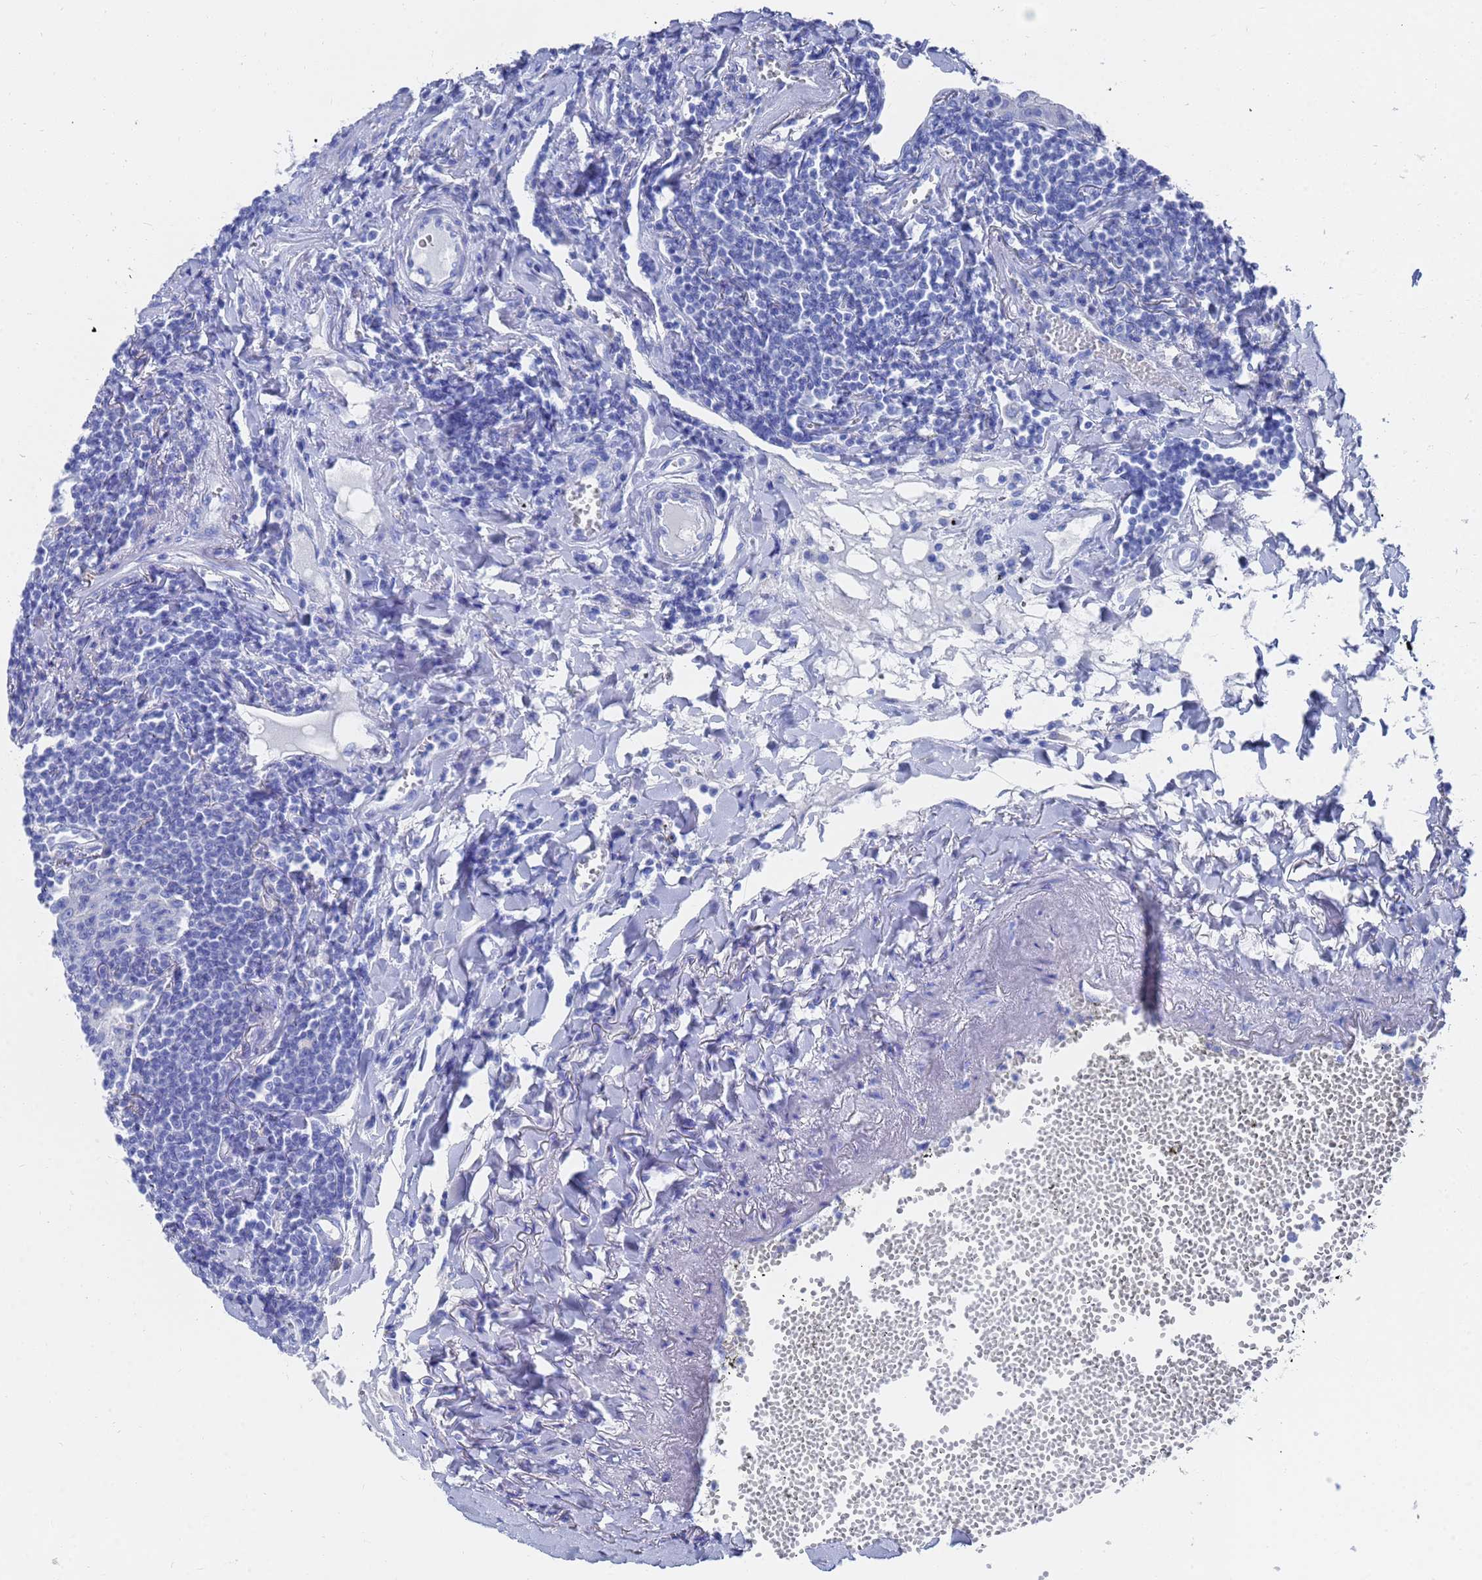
{"staining": {"intensity": "negative", "quantity": "none", "location": "none"}, "tissue": "lymphoma", "cell_type": "Tumor cells", "image_type": "cancer", "snomed": [{"axis": "morphology", "description": "Malignant lymphoma, non-Hodgkin's type, Low grade"}, {"axis": "topography", "description": "Lung"}], "caption": "Immunohistochemistry (IHC) photomicrograph of low-grade malignant lymphoma, non-Hodgkin's type stained for a protein (brown), which shows no positivity in tumor cells.", "gene": "GGT1", "patient": {"sex": "female", "age": 71}}